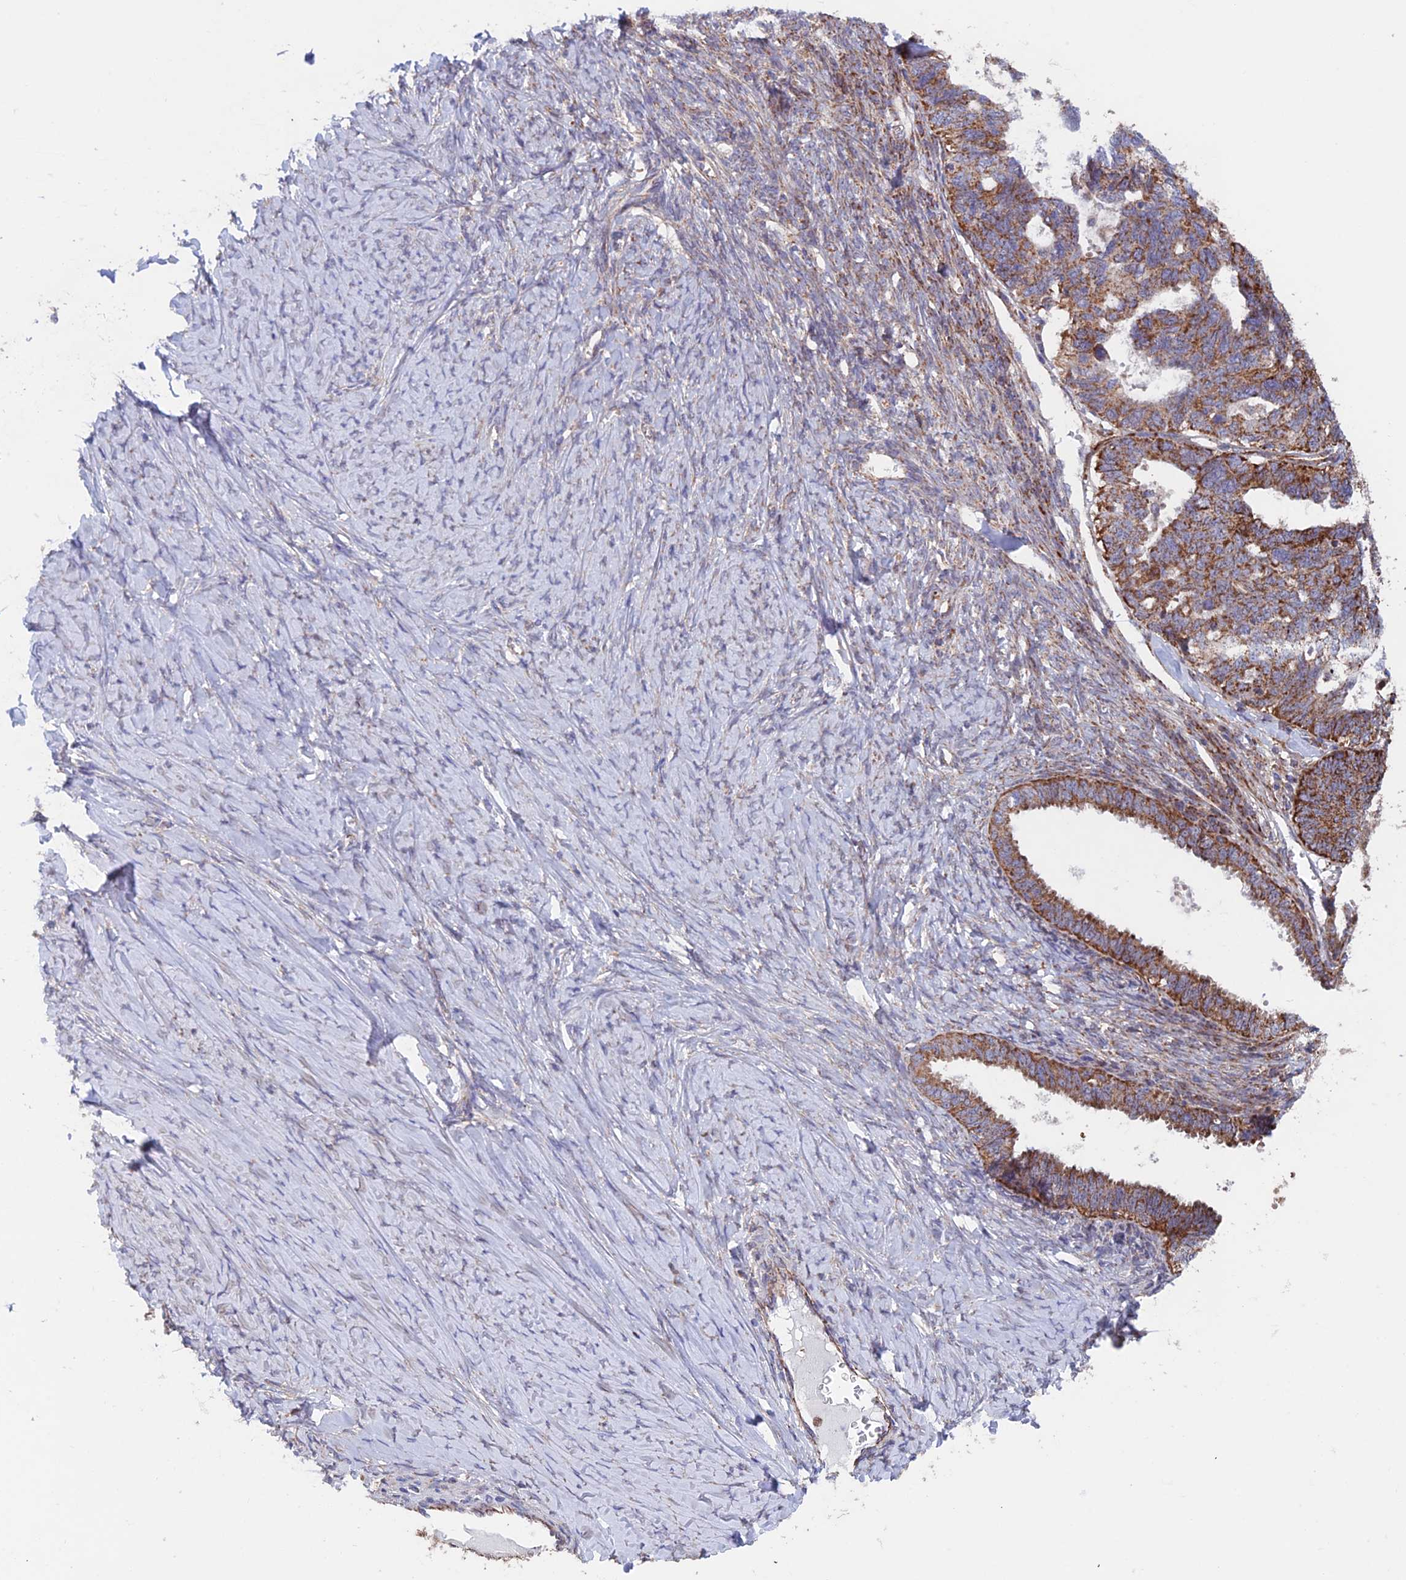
{"staining": {"intensity": "moderate", "quantity": ">75%", "location": "cytoplasmic/membranous"}, "tissue": "ovarian cancer", "cell_type": "Tumor cells", "image_type": "cancer", "snomed": [{"axis": "morphology", "description": "Cystadenocarcinoma, serous, NOS"}, {"axis": "topography", "description": "Ovary"}], "caption": "The immunohistochemical stain highlights moderate cytoplasmic/membranous expression in tumor cells of serous cystadenocarcinoma (ovarian) tissue.", "gene": "MRPL1", "patient": {"sex": "female", "age": 79}}